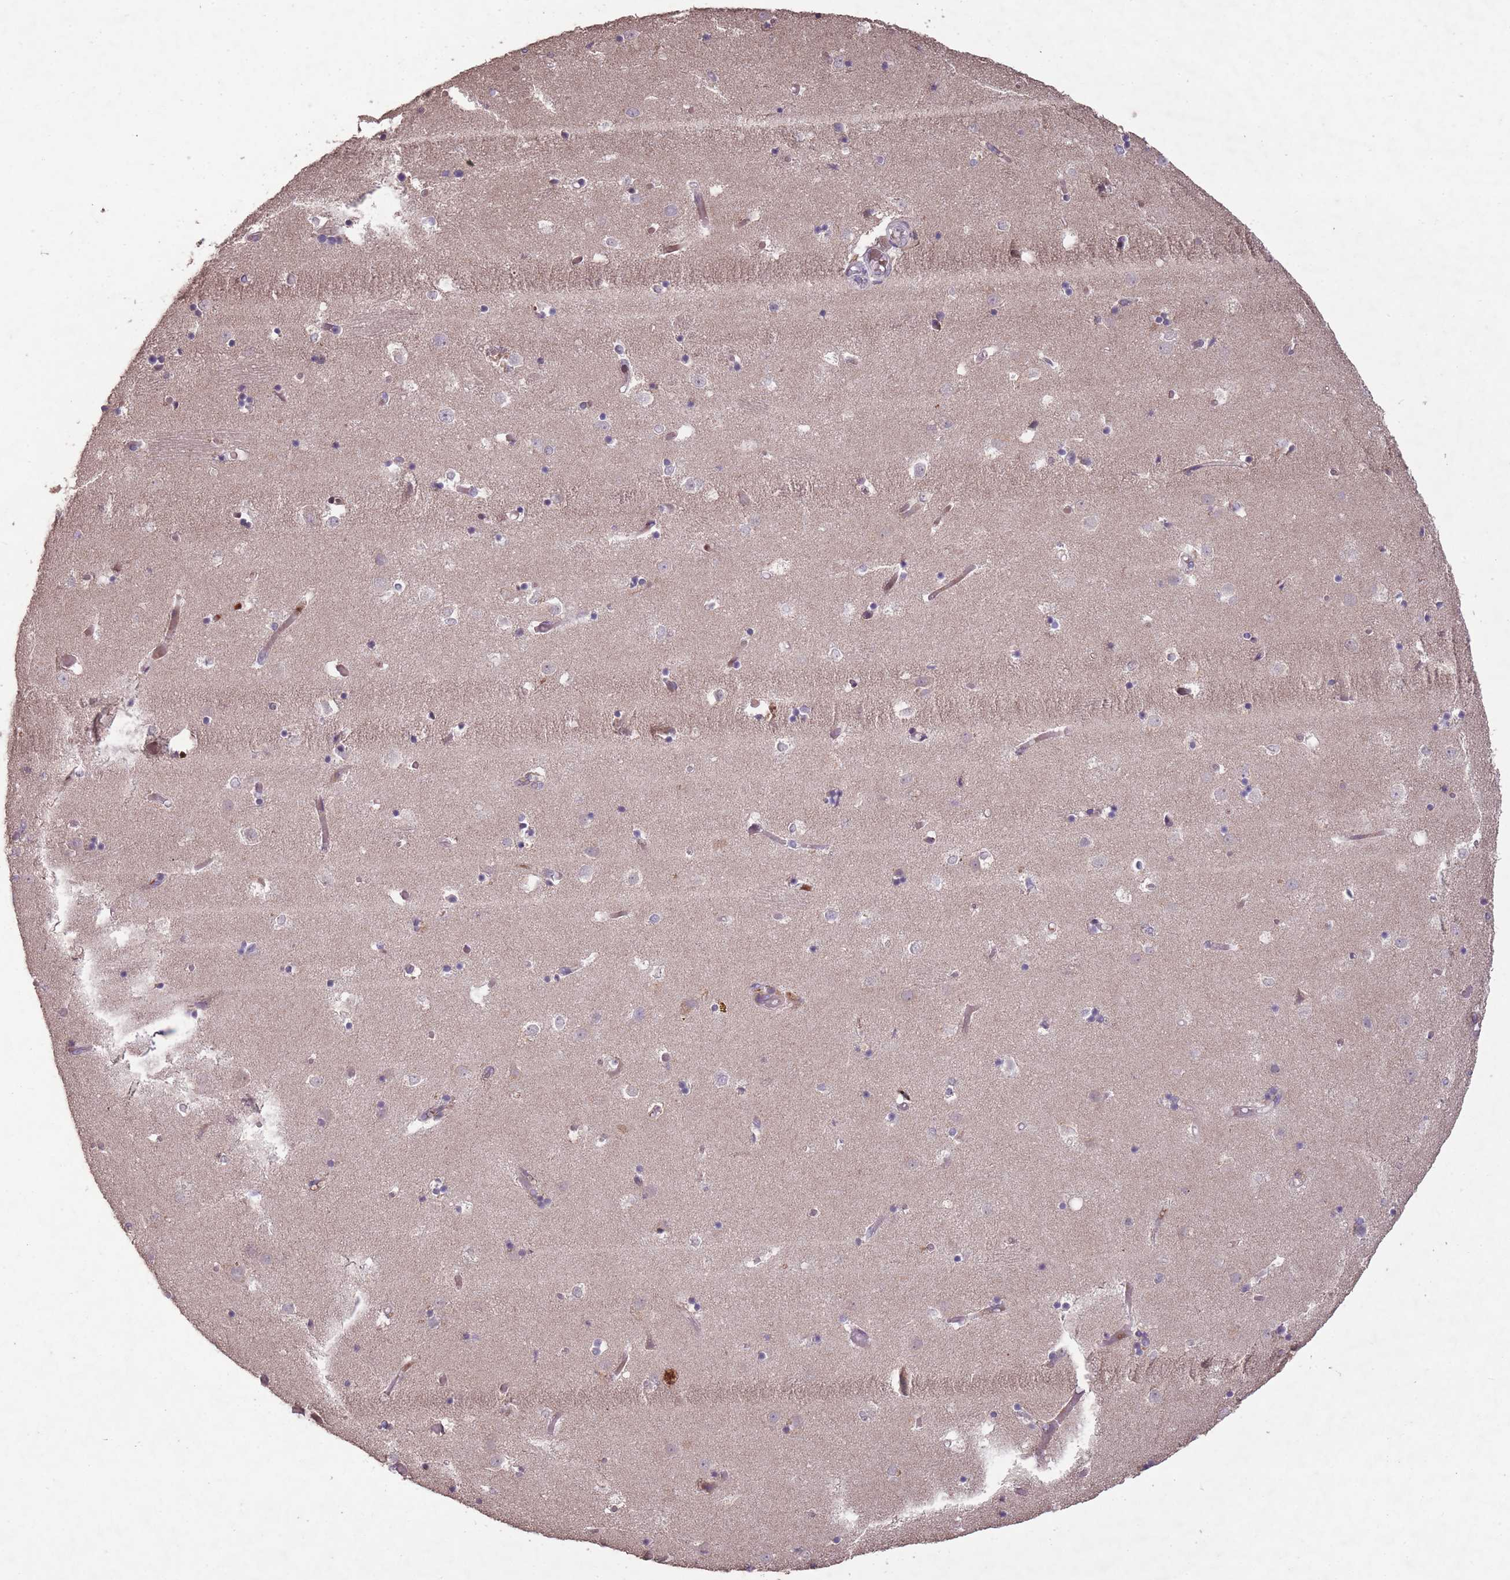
{"staining": {"intensity": "negative", "quantity": "none", "location": "none"}, "tissue": "caudate", "cell_type": "Glial cells", "image_type": "normal", "snomed": [{"axis": "morphology", "description": "Normal tissue, NOS"}, {"axis": "topography", "description": "Lateral ventricle wall"}], "caption": "The photomicrograph reveals no significant staining in glial cells of caudate. (Brightfield microscopy of DAB IHC at high magnification).", "gene": "OR2V1", "patient": {"sex": "female", "age": 52}}